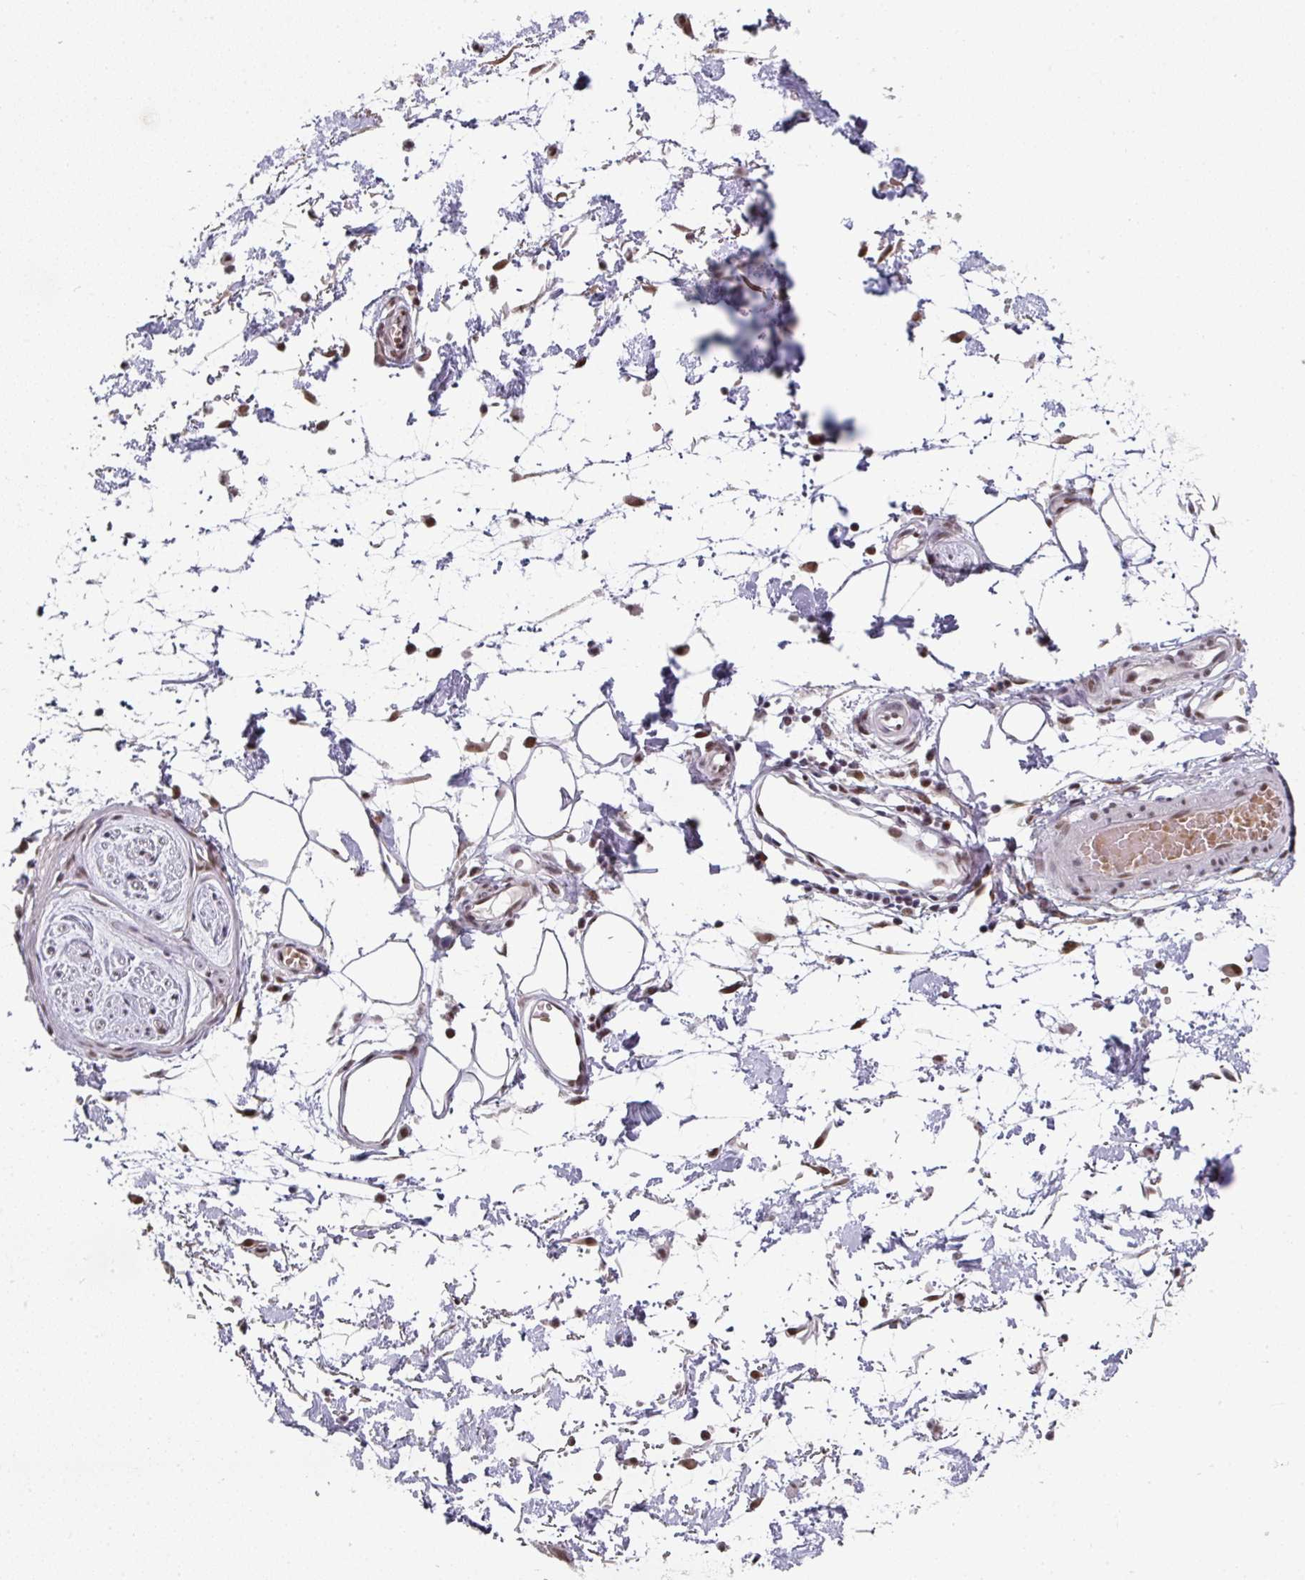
{"staining": {"intensity": "negative", "quantity": "none", "location": "none"}, "tissue": "adipose tissue", "cell_type": "Adipocytes", "image_type": "normal", "snomed": [{"axis": "morphology", "description": "Normal tissue, NOS"}, {"axis": "topography", "description": "Vulva"}, {"axis": "topography", "description": "Peripheral nerve tissue"}], "caption": "IHC micrograph of normal human adipose tissue stained for a protein (brown), which shows no positivity in adipocytes. Nuclei are stained in blue.", "gene": "ENSG00000283782", "patient": {"sex": "female", "age": 68}}